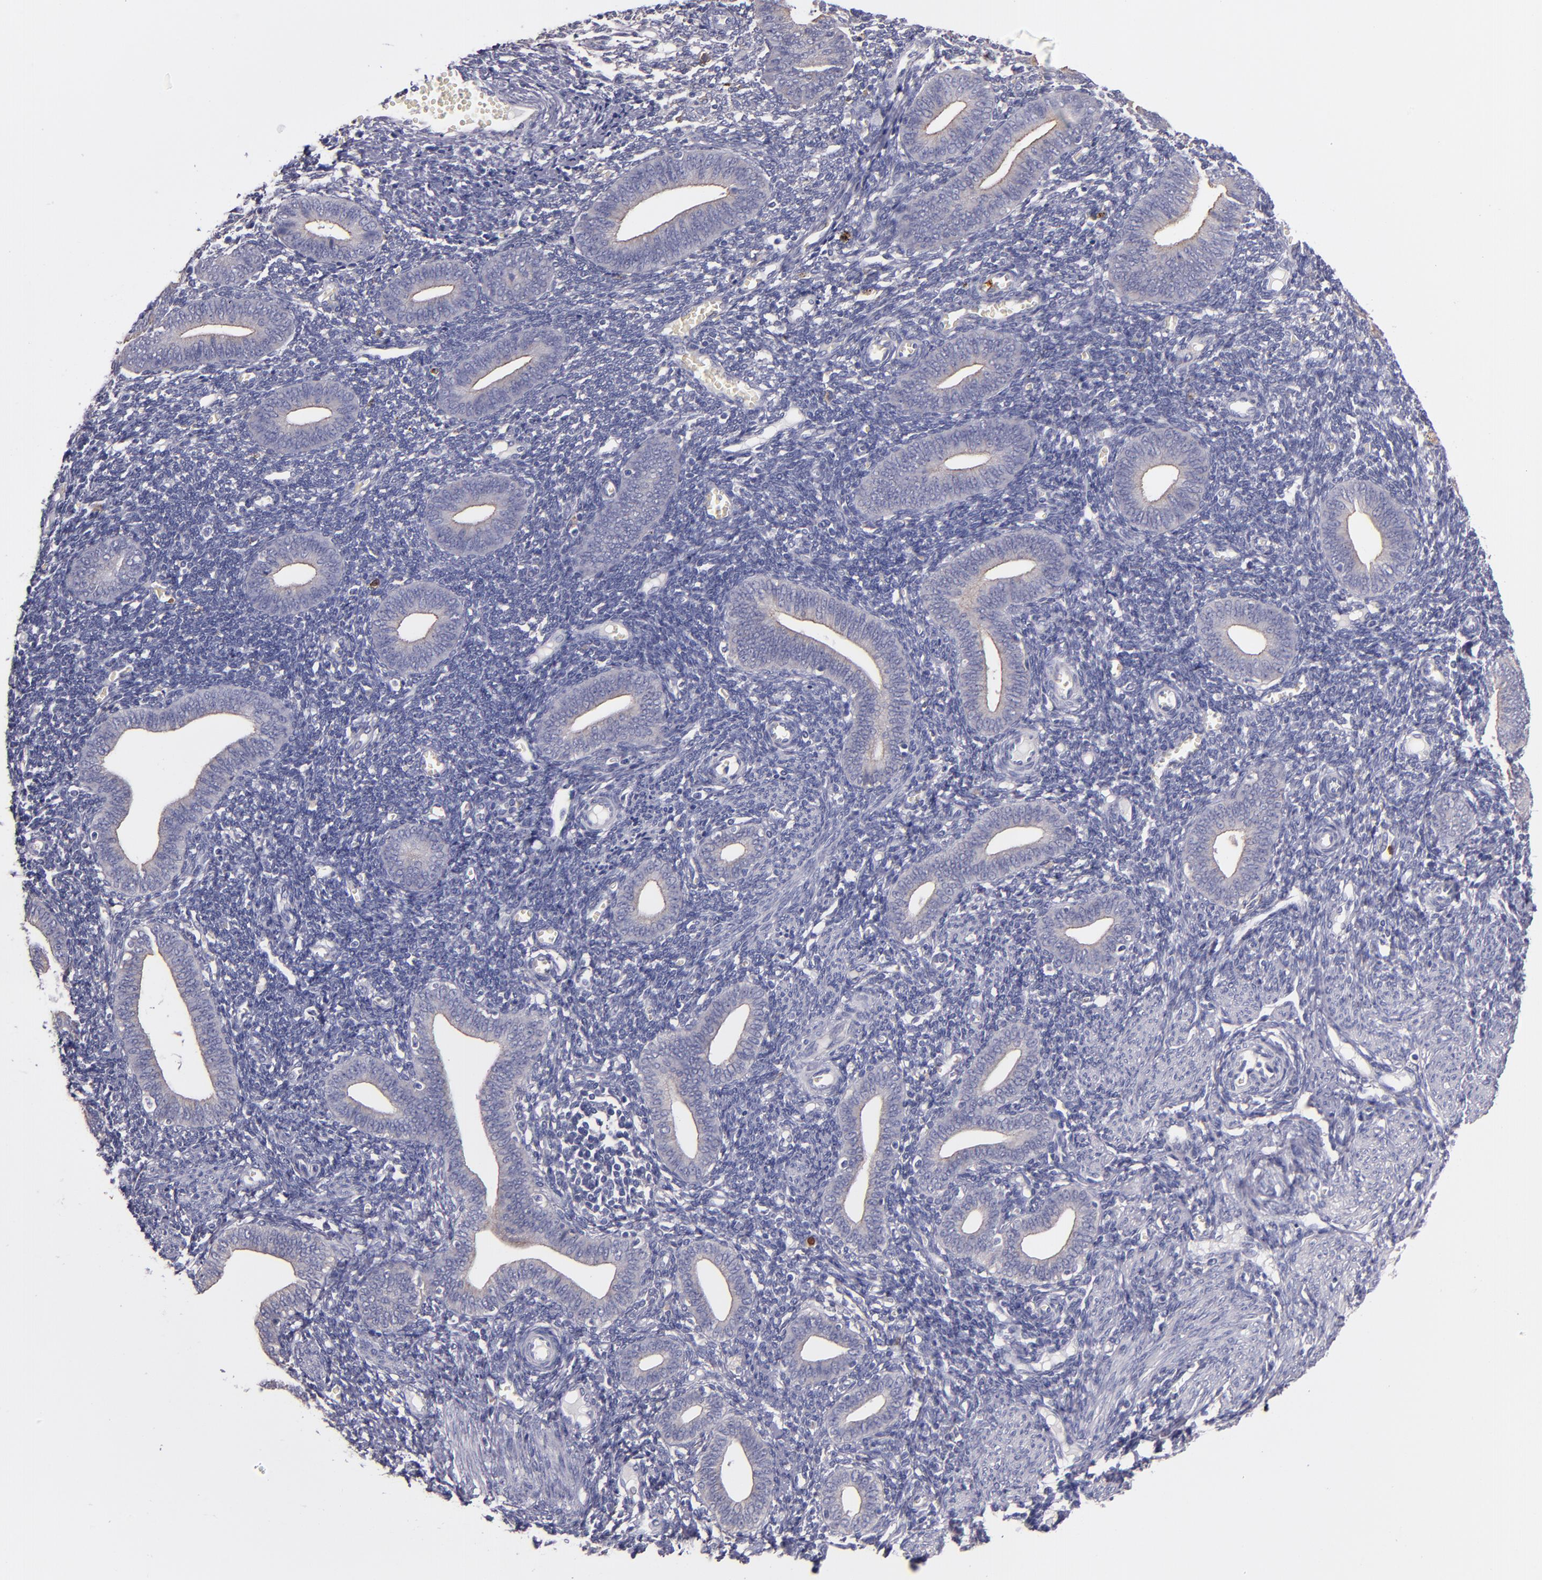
{"staining": {"intensity": "negative", "quantity": "none", "location": "none"}, "tissue": "endometrium", "cell_type": "Cells in endometrial stroma", "image_type": "normal", "snomed": [{"axis": "morphology", "description": "Normal tissue, NOS"}, {"axis": "topography", "description": "Uterus"}, {"axis": "topography", "description": "Endometrium"}], "caption": "There is no significant staining in cells in endometrial stroma of endometrium. The staining was performed using DAB (3,3'-diaminobenzidine) to visualize the protein expression in brown, while the nuclei were stained in blue with hematoxylin (Magnification: 20x).", "gene": "C5AR1", "patient": {"sex": "female", "age": 33}}